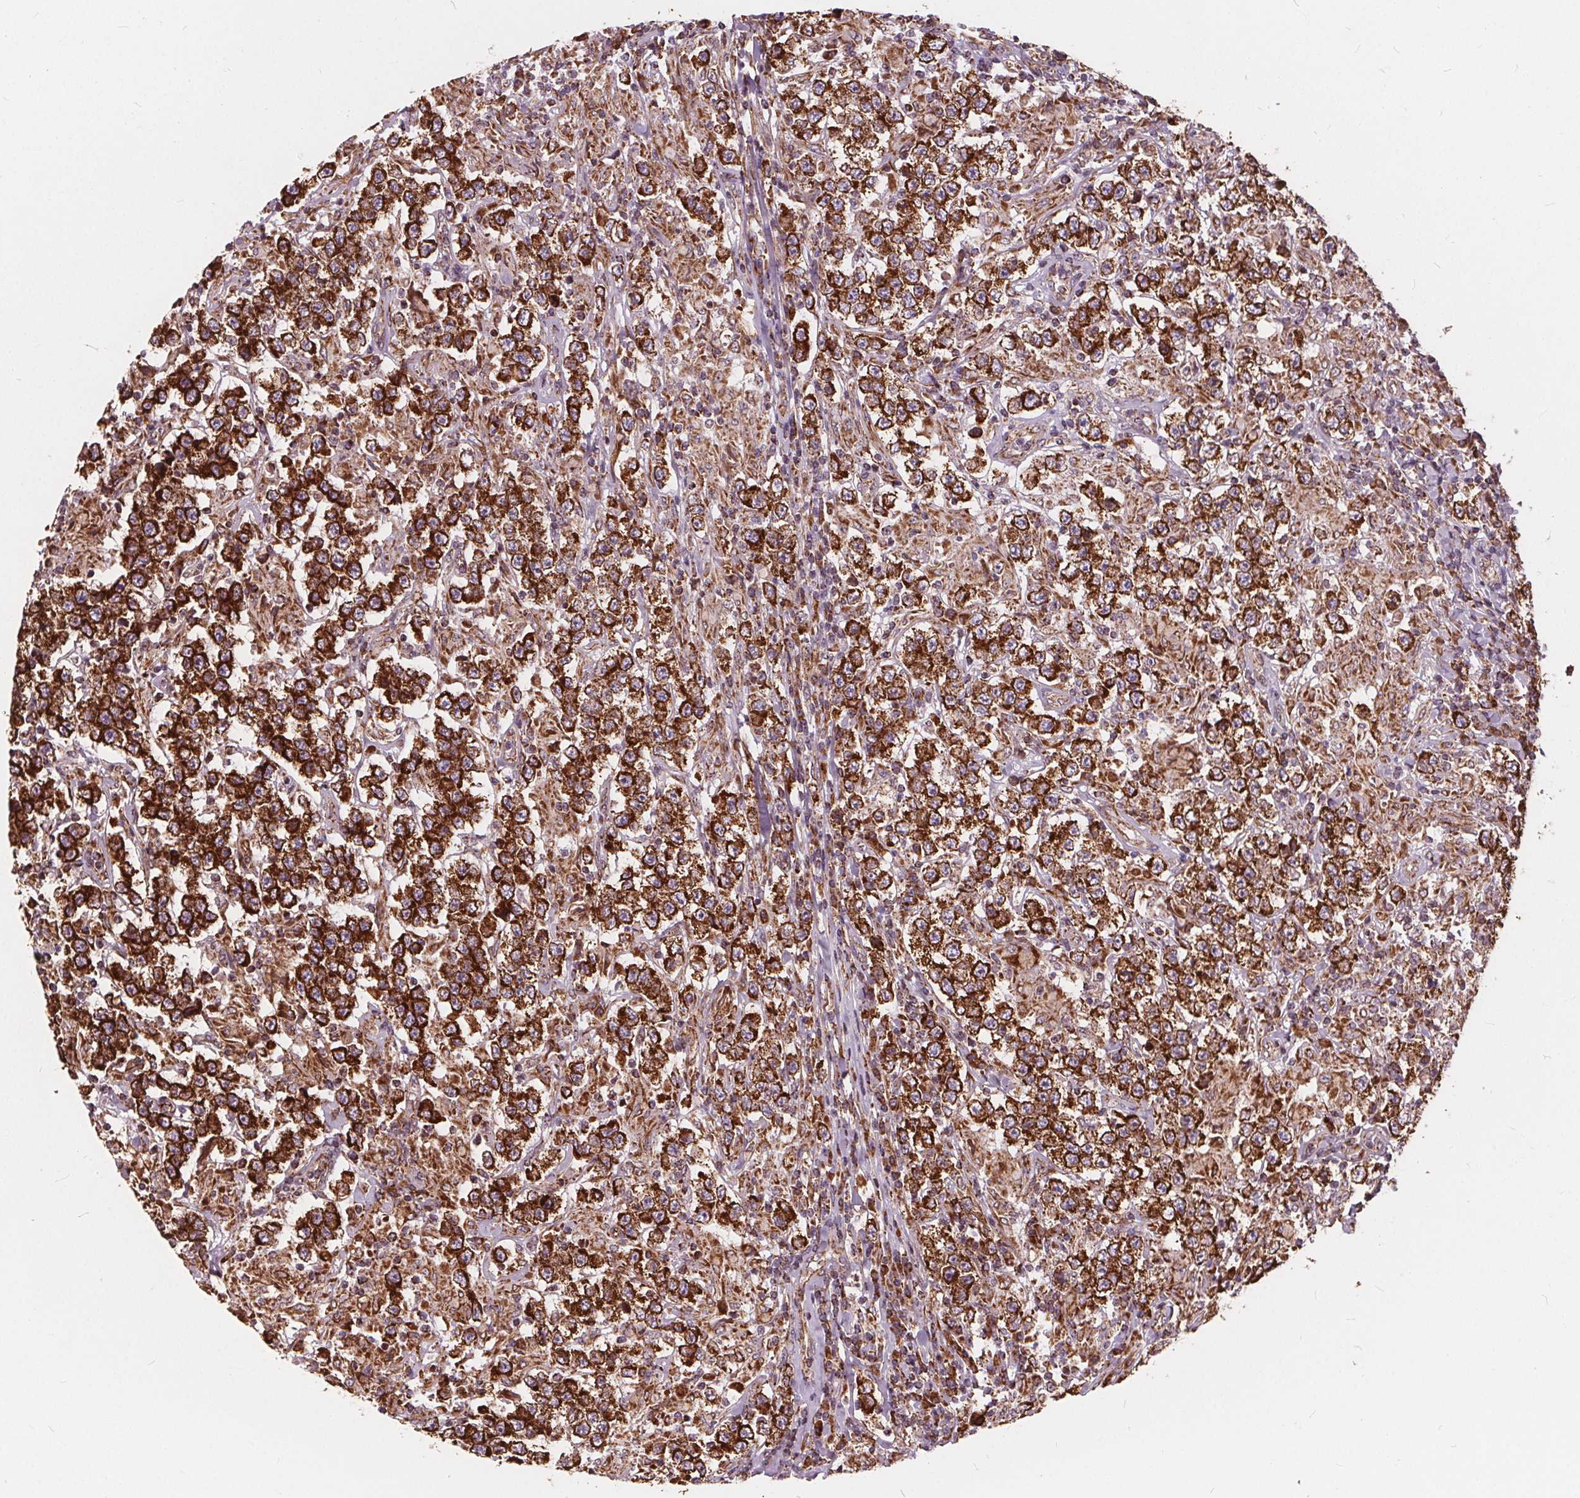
{"staining": {"intensity": "strong", "quantity": ">75%", "location": "cytoplasmic/membranous"}, "tissue": "testis cancer", "cell_type": "Tumor cells", "image_type": "cancer", "snomed": [{"axis": "morphology", "description": "Seminoma, NOS"}, {"axis": "morphology", "description": "Carcinoma, Embryonal, NOS"}, {"axis": "topography", "description": "Testis"}], "caption": "The immunohistochemical stain labels strong cytoplasmic/membranous staining in tumor cells of testis cancer (embryonal carcinoma) tissue.", "gene": "PLSCR3", "patient": {"sex": "male", "age": 41}}